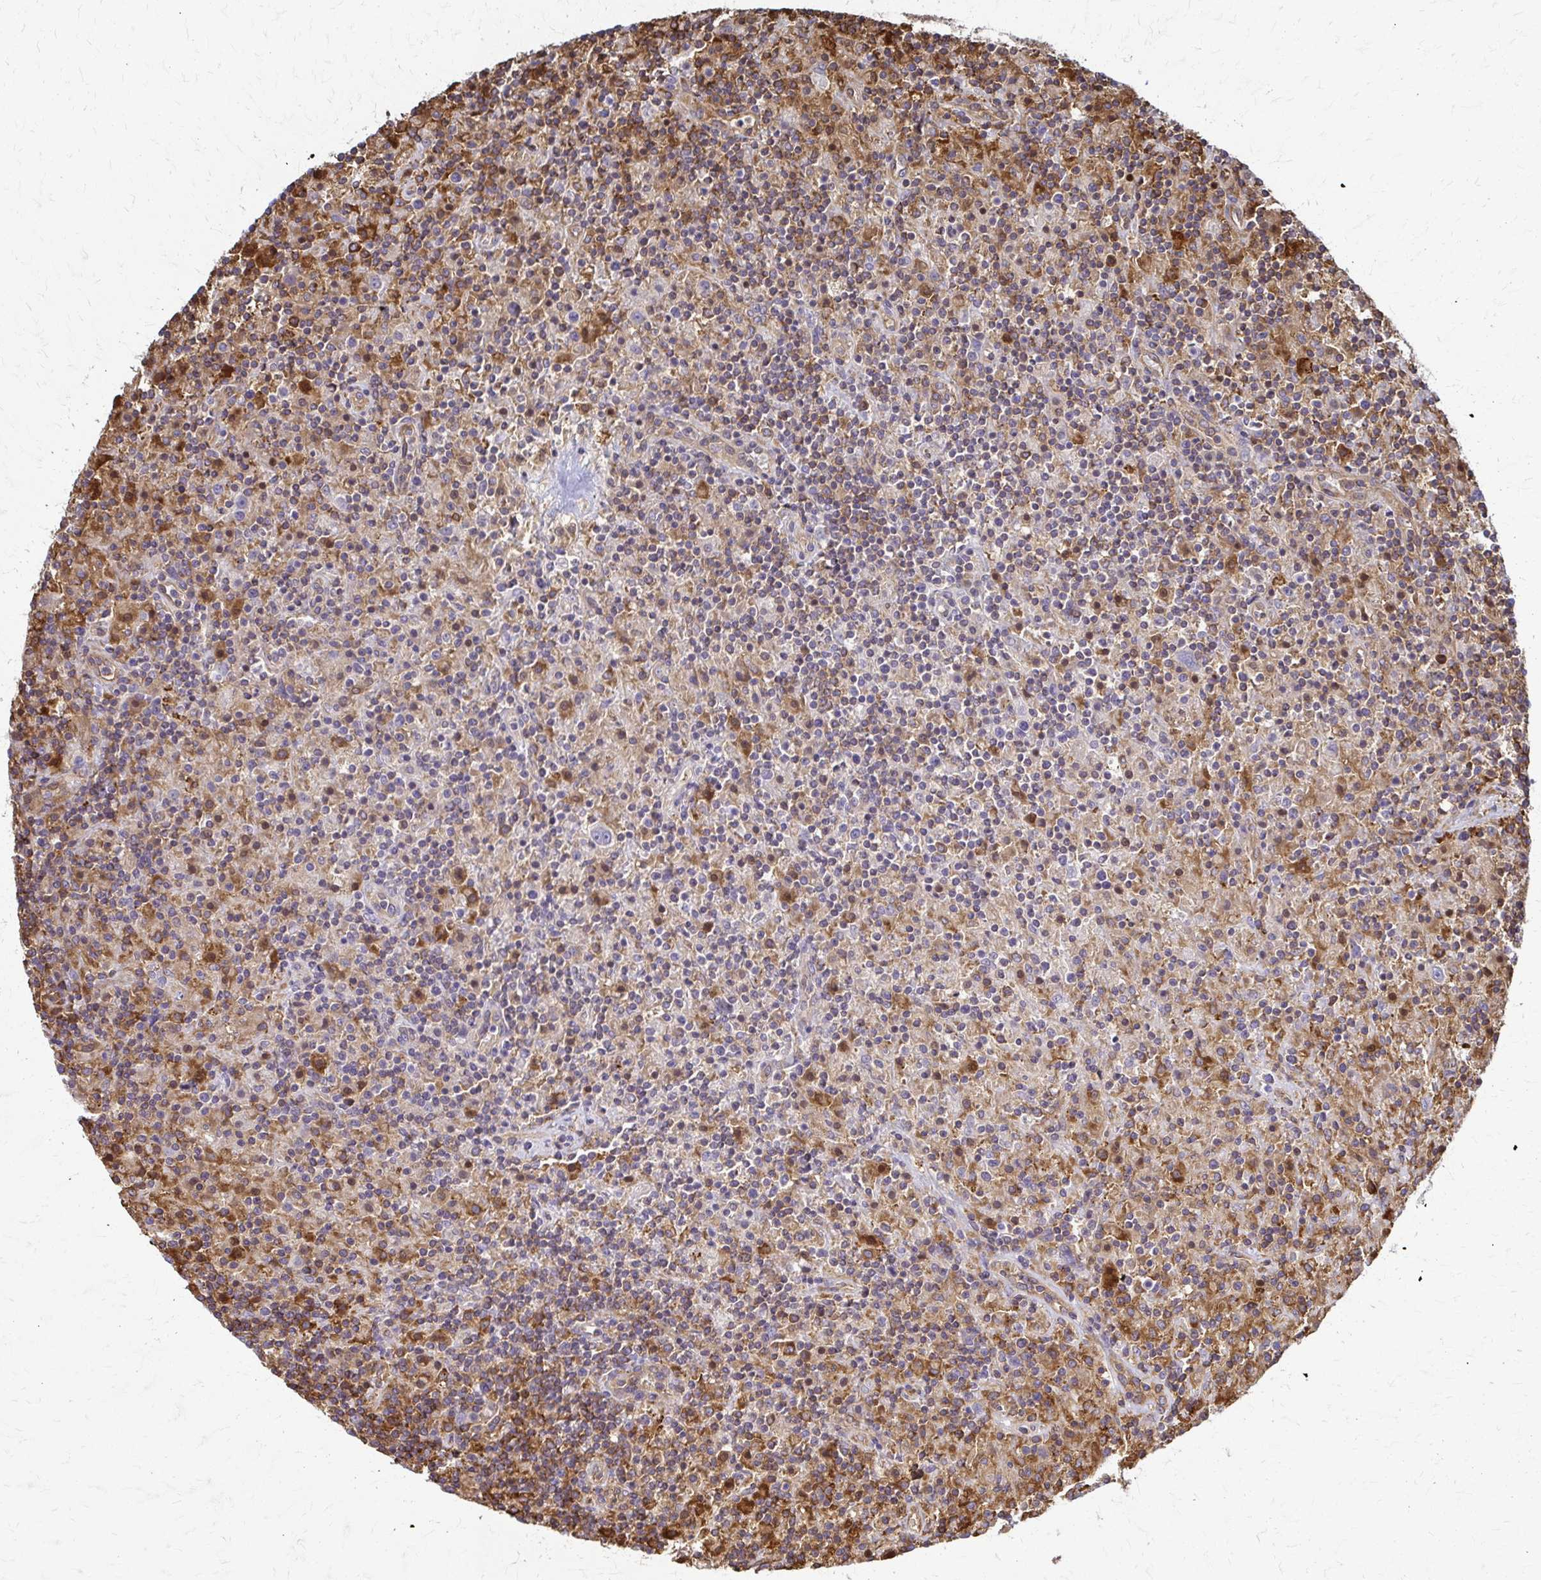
{"staining": {"intensity": "negative", "quantity": "none", "location": "none"}, "tissue": "lymphoma", "cell_type": "Tumor cells", "image_type": "cancer", "snomed": [{"axis": "morphology", "description": "Hodgkin's disease, NOS"}, {"axis": "topography", "description": "Lymph node"}], "caption": "Immunohistochemistry of lymphoma shows no positivity in tumor cells. (DAB IHC visualized using brightfield microscopy, high magnification).", "gene": "WASF2", "patient": {"sex": "male", "age": 70}}